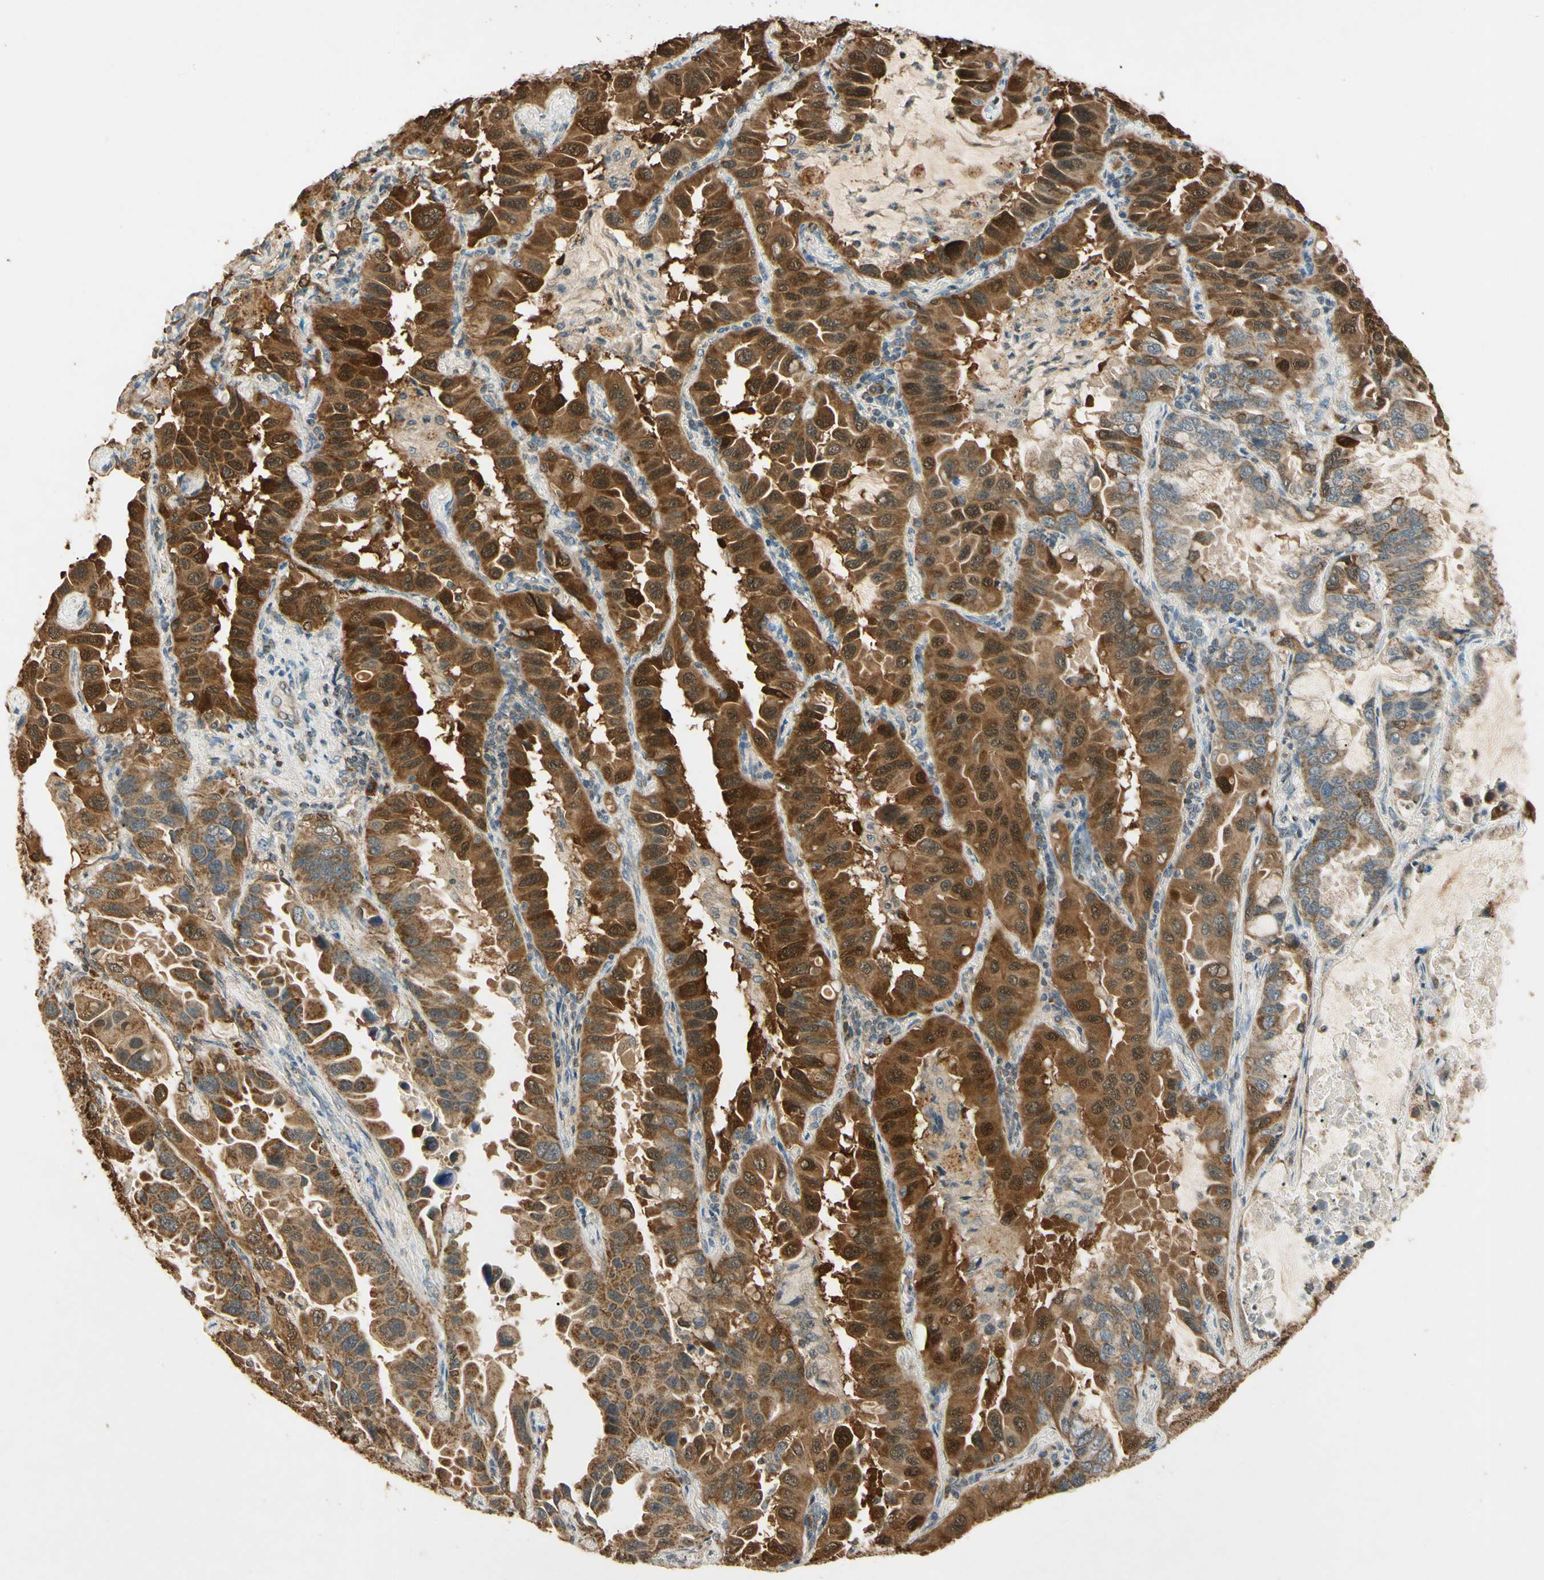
{"staining": {"intensity": "moderate", "quantity": ">75%", "location": "cytoplasmic/membranous,nuclear"}, "tissue": "lung cancer", "cell_type": "Tumor cells", "image_type": "cancer", "snomed": [{"axis": "morphology", "description": "Adenocarcinoma, NOS"}, {"axis": "topography", "description": "Lung"}], "caption": "Lung cancer stained with DAB (3,3'-diaminobenzidine) immunohistochemistry shows medium levels of moderate cytoplasmic/membranous and nuclear positivity in about >75% of tumor cells. (DAB (3,3'-diaminobenzidine) = brown stain, brightfield microscopy at high magnification).", "gene": "PRDX5", "patient": {"sex": "male", "age": 64}}